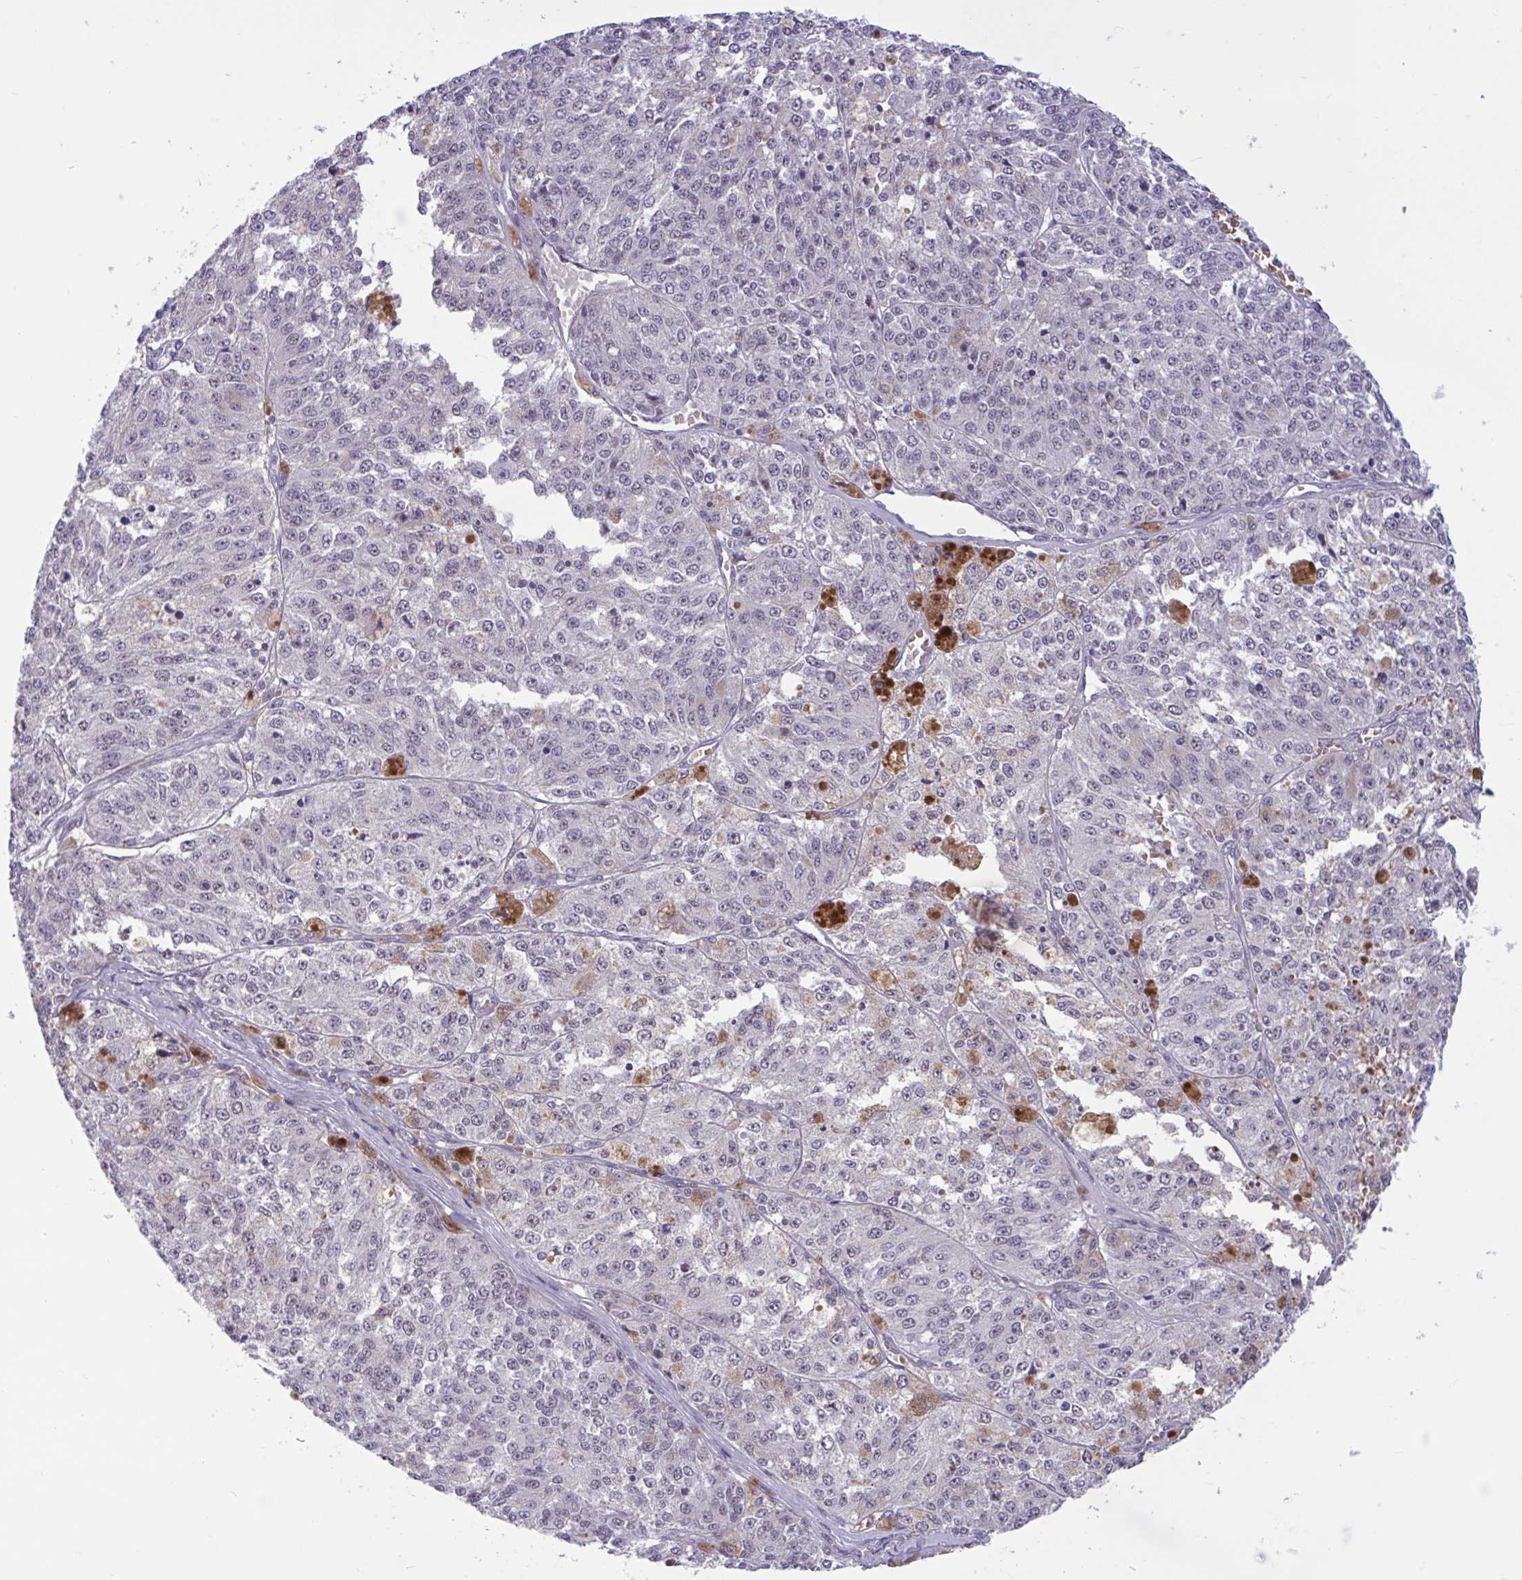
{"staining": {"intensity": "negative", "quantity": "none", "location": "none"}, "tissue": "melanoma", "cell_type": "Tumor cells", "image_type": "cancer", "snomed": [{"axis": "morphology", "description": "Malignant melanoma, Metastatic site"}, {"axis": "topography", "description": "Lymph node"}], "caption": "Immunohistochemical staining of malignant melanoma (metastatic site) demonstrates no significant expression in tumor cells. (DAB (3,3'-diaminobenzidine) immunohistochemistry with hematoxylin counter stain).", "gene": "CNGB3", "patient": {"sex": "female", "age": 64}}